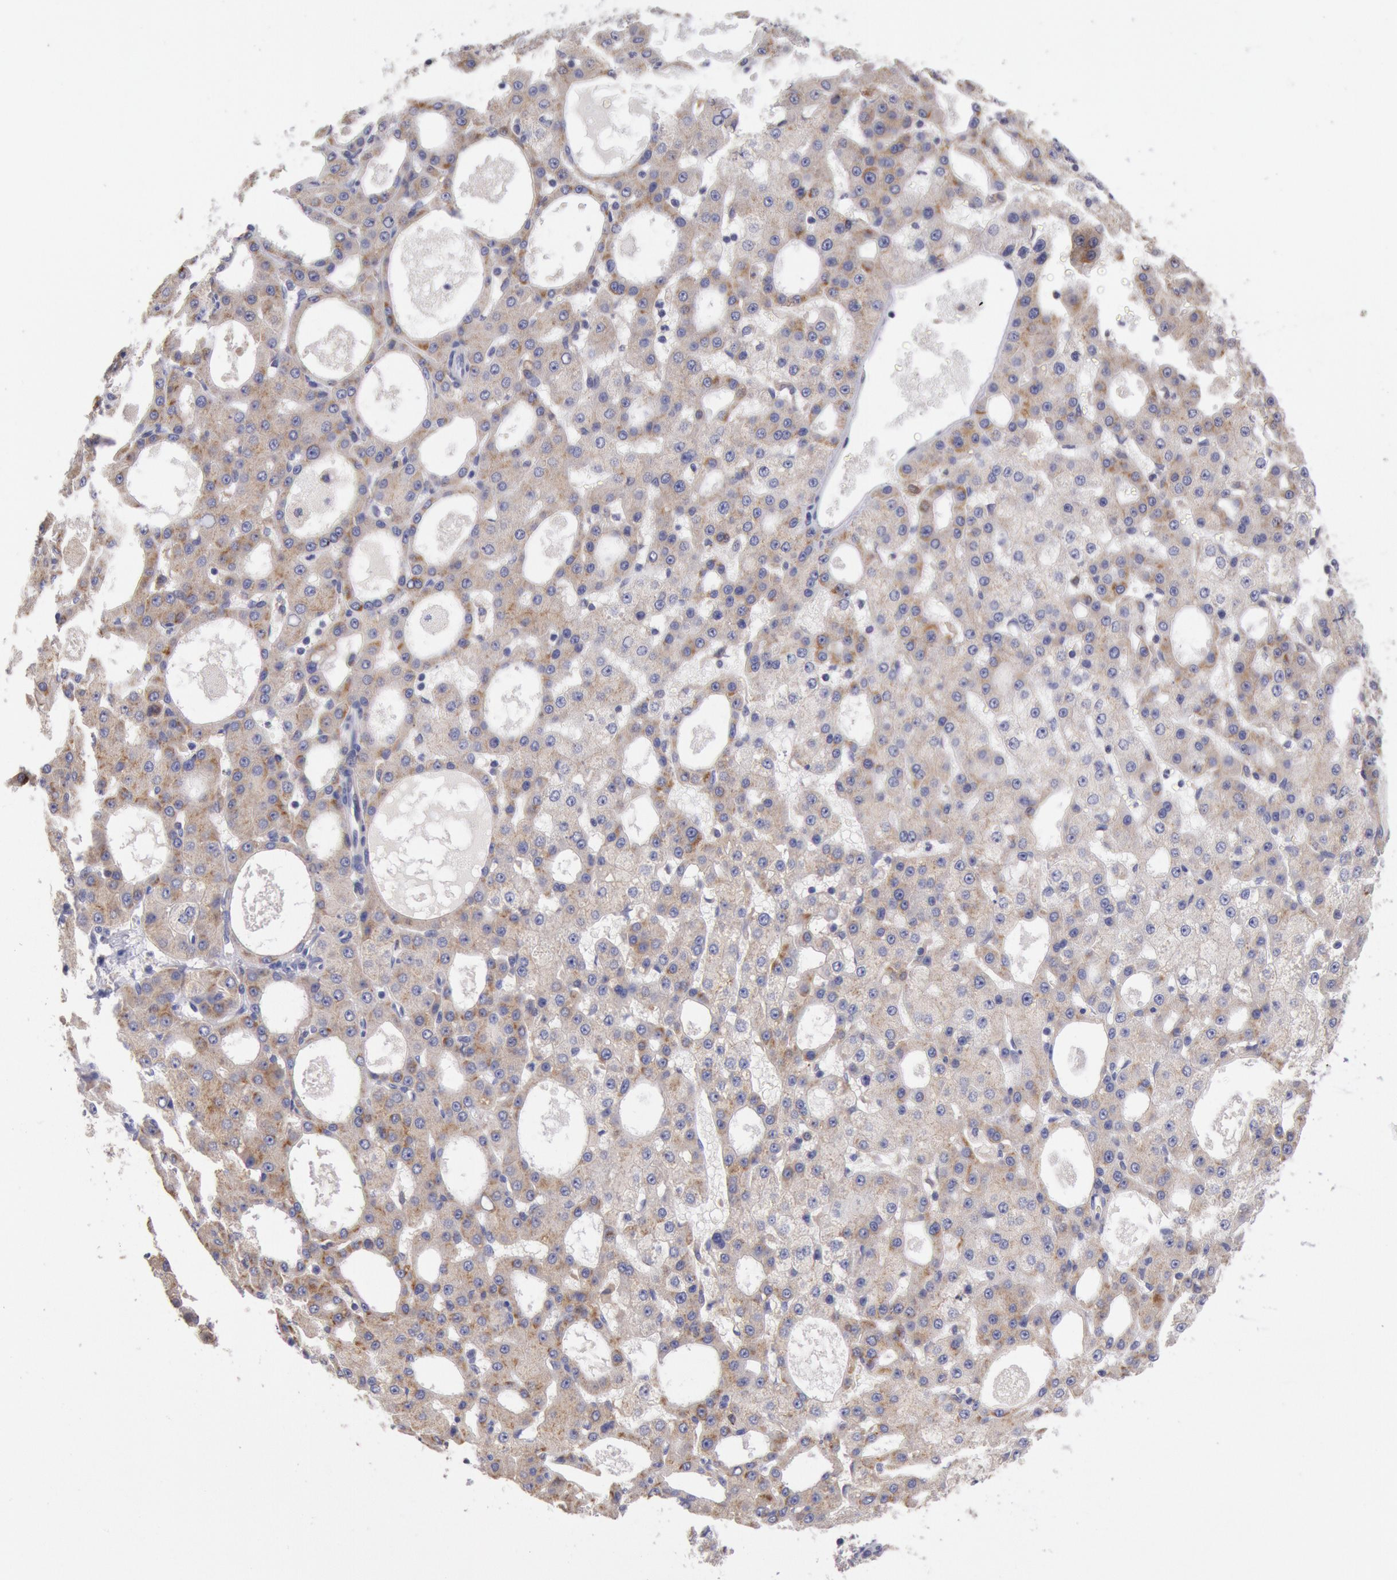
{"staining": {"intensity": "weak", "quantity": ">75%", "location": "cytoplasmic/membranous"}, "tissue": "liver cancer", "cell_type": "Tumor cells", "image_type": "cancer", "snomed": [{"axis": "morphology", "description": "Carcinoma, Hepatocellular, NOS"}, {"axis": "topography", "description": "Liver"}], "caption": "An immunohistochemistry photomicrograph of tumor tissue is shown. Protein staining in brown shows weak cytoplasmic/membranous positivity in liver hepatocellular carcinoma within tumor cells. The staining was performed using DAB (3,3'-diaminobenzidine) to visualize the protein expression in brown, while the nuclei were stained in blue with hematoxylin (Magnification: 20x).", "gene": "GAL3ST1", "patient": {"sex": "male", "age": 47}}